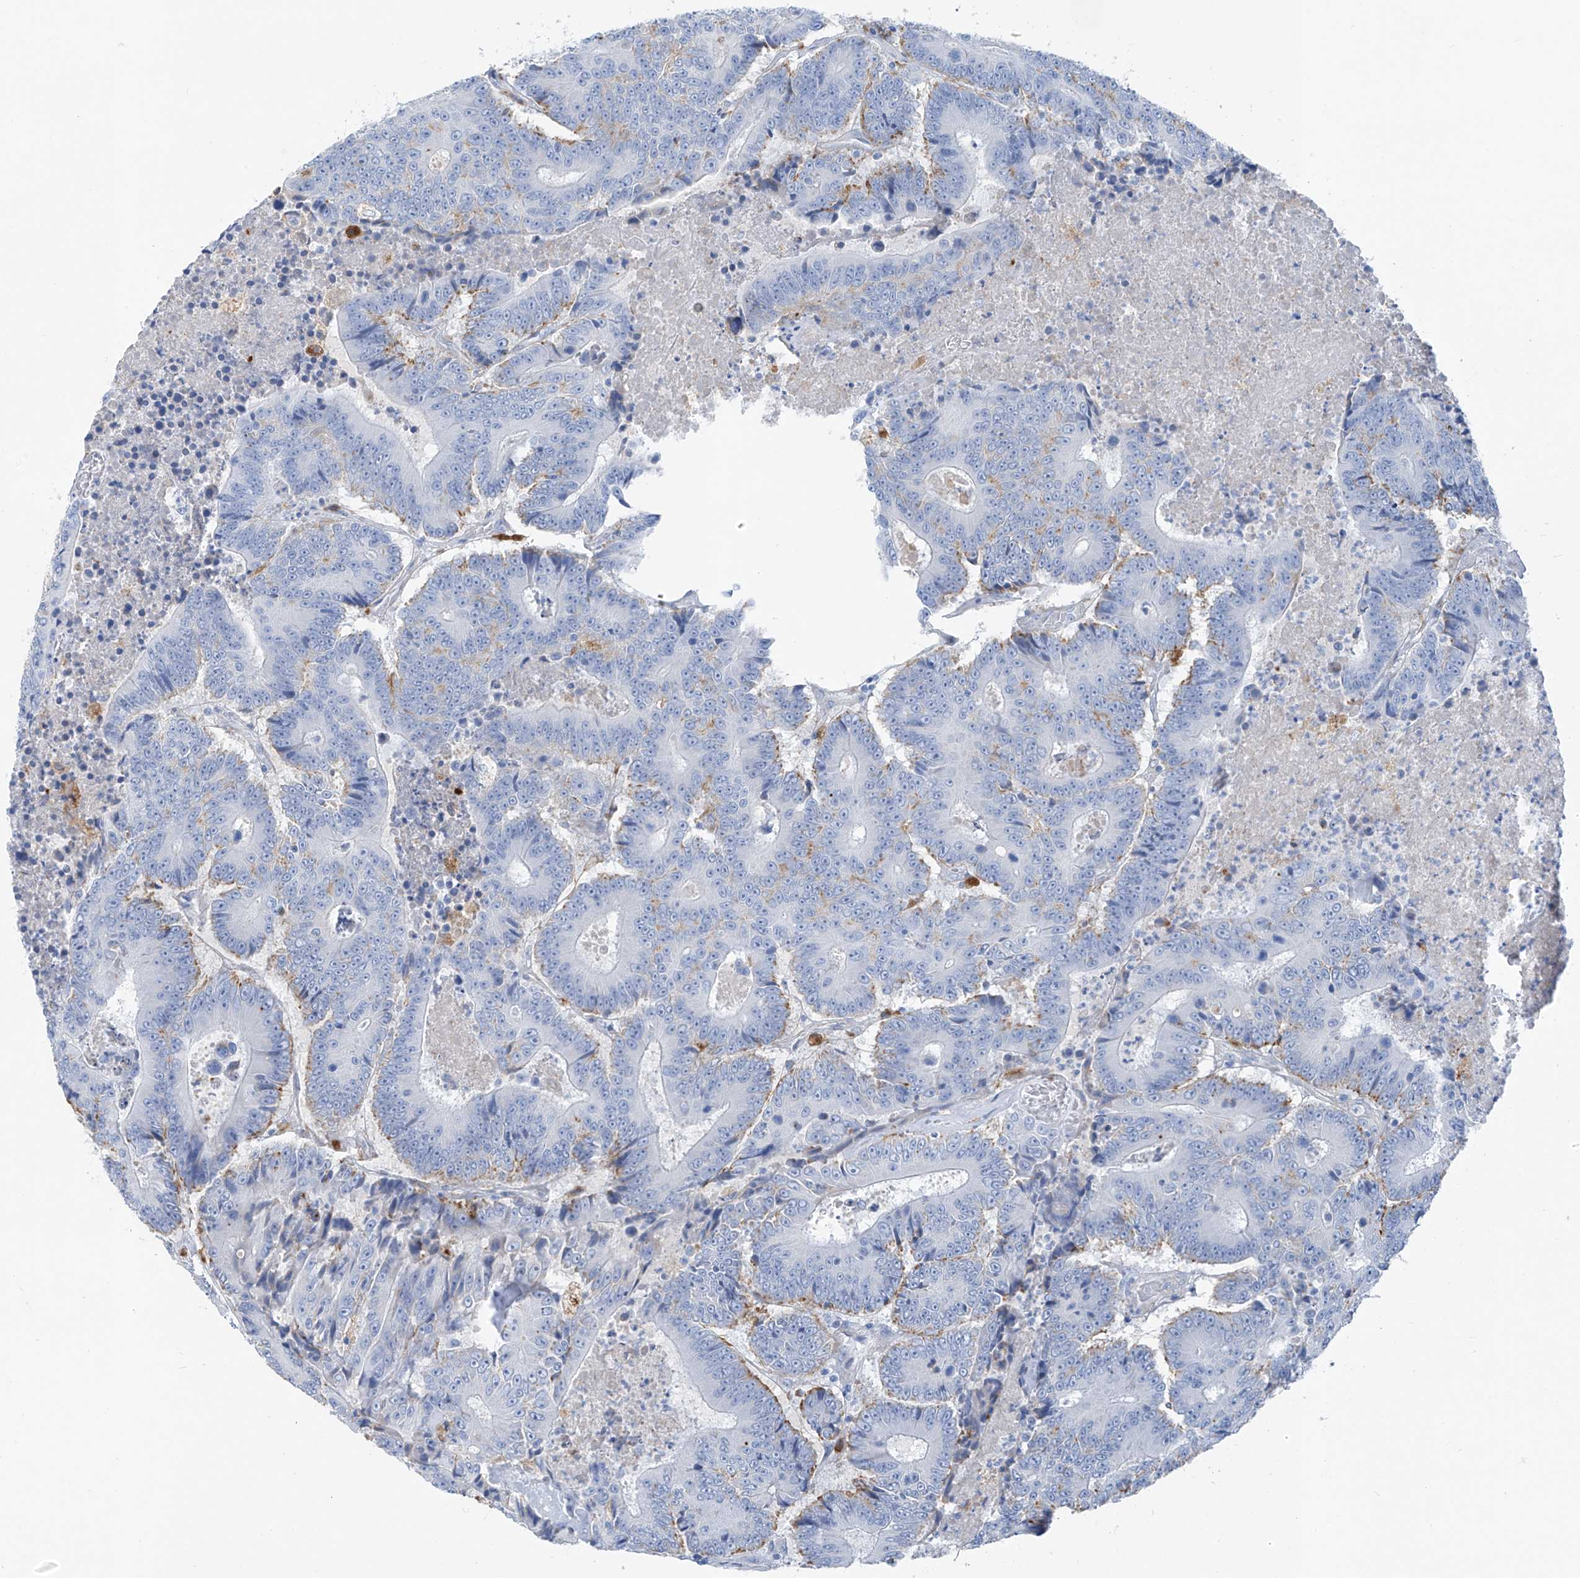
{"staining": {"intensity": "negative", "quantity": "none", "location": "none"}, "tissue": "colorectal cancer", "cell_type": "Tumor cells", "image_type": "cancer", "snomed": [{"axis": "morphology", "description": "Adenocarcinoma, NOS"}, {"axis": "topography", "description": "Colon"}], "caption": "Protein analysis of colorectal cancer reveals no significant staining in tumor cells.", "gene": "GLMP", "patient": {"sex": "male", "age": 83}}